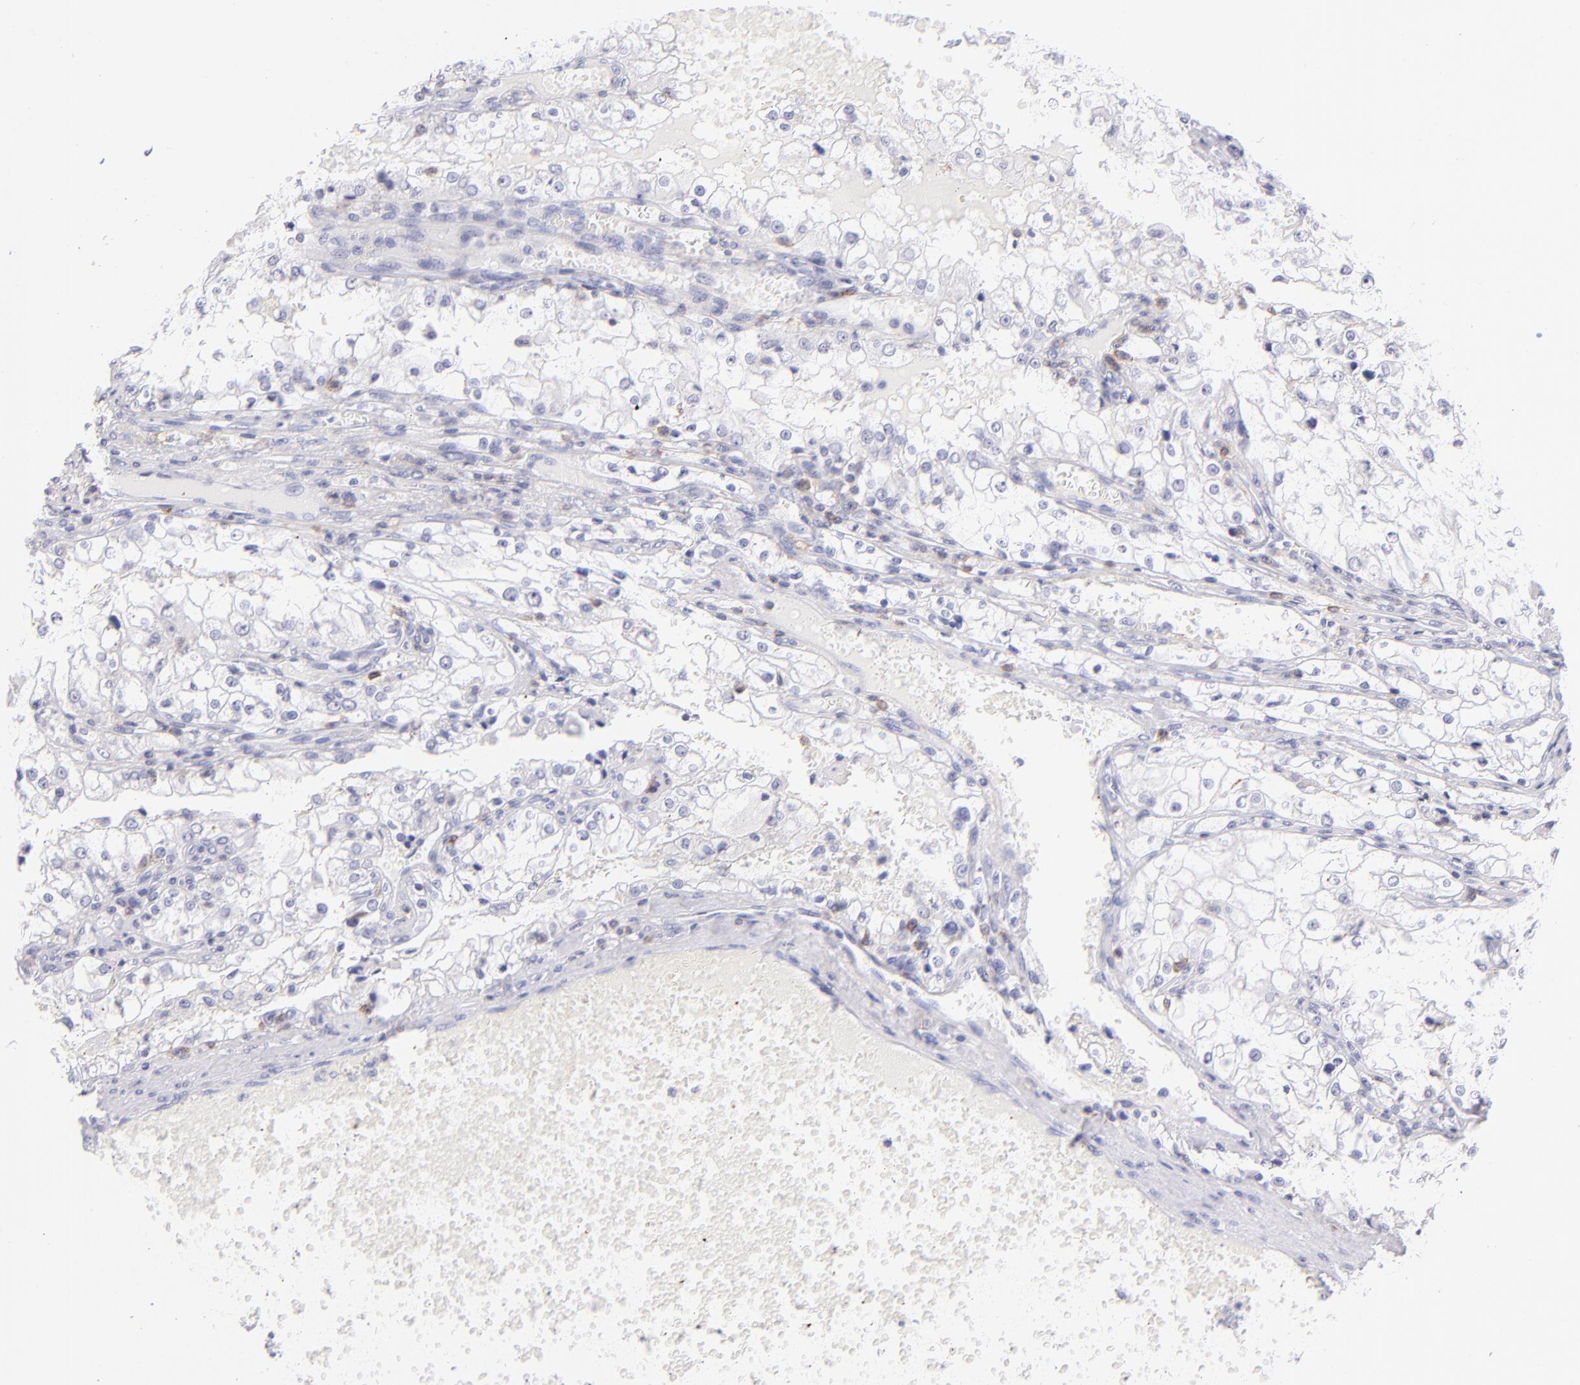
{"staining": {"intensity": "negative", "quantity": "none", "location": "none"}, "tissue": "renal cancer", "cell_type": "Tumor cells", "image_type": "cancer", "snomed": [{"axis": "morphology", "description": "Adenocarcinoma, NOS"}, {"axis": "topography", "description": "Kidney"}], "caption": "DAB (3,3'-diaminobenzidine) immunohistochemical staining of human renal cancer (adenocarcinoma) exhibits no significant expression in tumor cells. The staining was performed using DAB (3,3'-diaminobenzidine) to visualize the protein expression in brown, while the nuclei were stained in blue with hematoxylin (Magnification: 20x).", "gene": "CD69", "patient": {"sex": "female", "age": 74}}